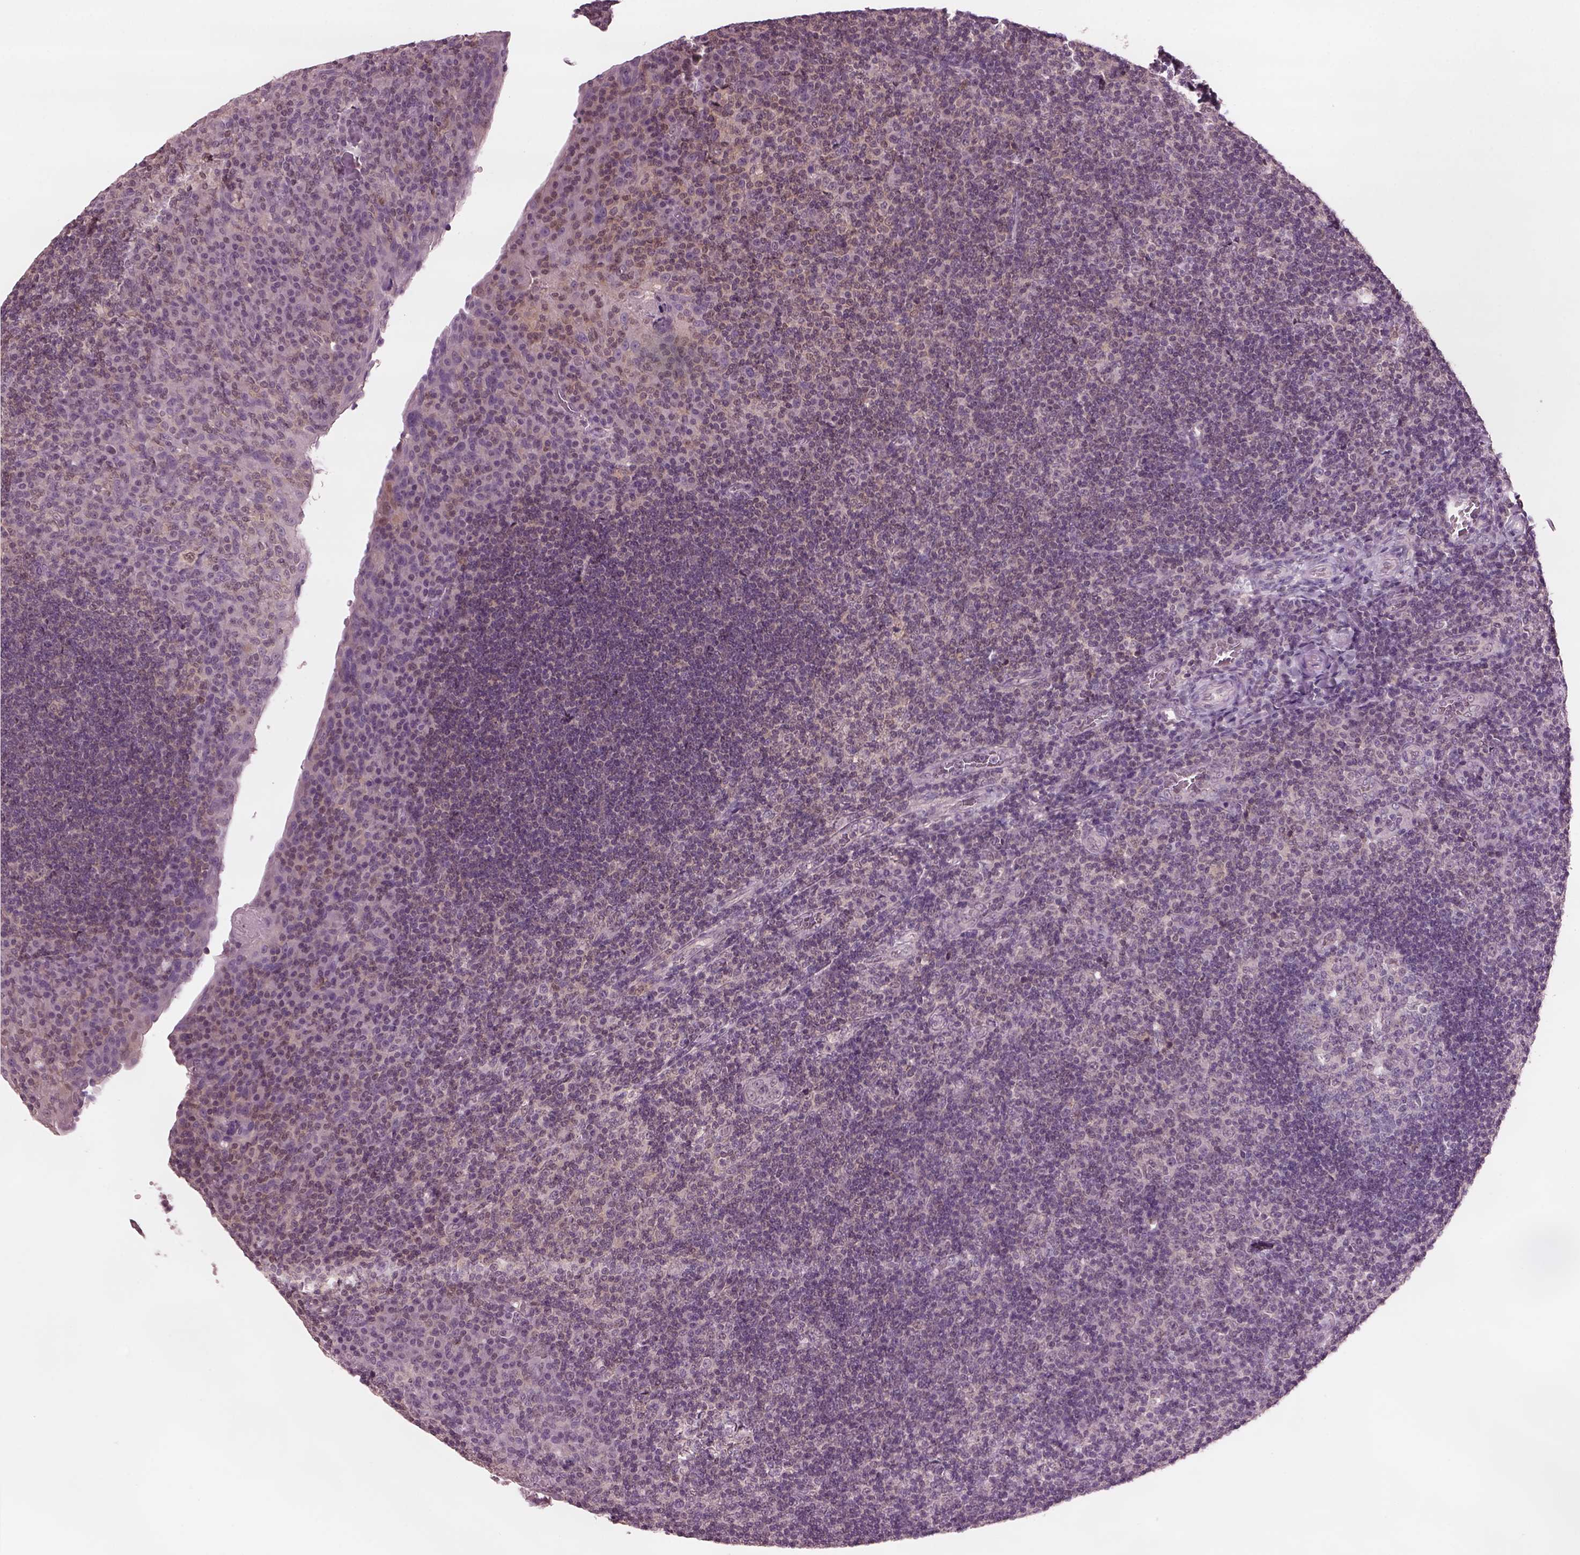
{"staining": {"intensity": "weak", "quantity": "<25%", "location": "cytoplasmic/membranous"}, "tissue": "tonsil", "cell_type": "Germinal center cells", "image_type": "normal", "snomed": [{"axis": "morphology", "description": "Normal tissue, NOS"}, {"axis": "topography", "description": "Tonsil"}], "caption": "Photomicrograph shows no significant protein expression in germinal center cells of benign tonsil.", "gene": "SRI", "patient": {"sex": "male", "age": 17}}